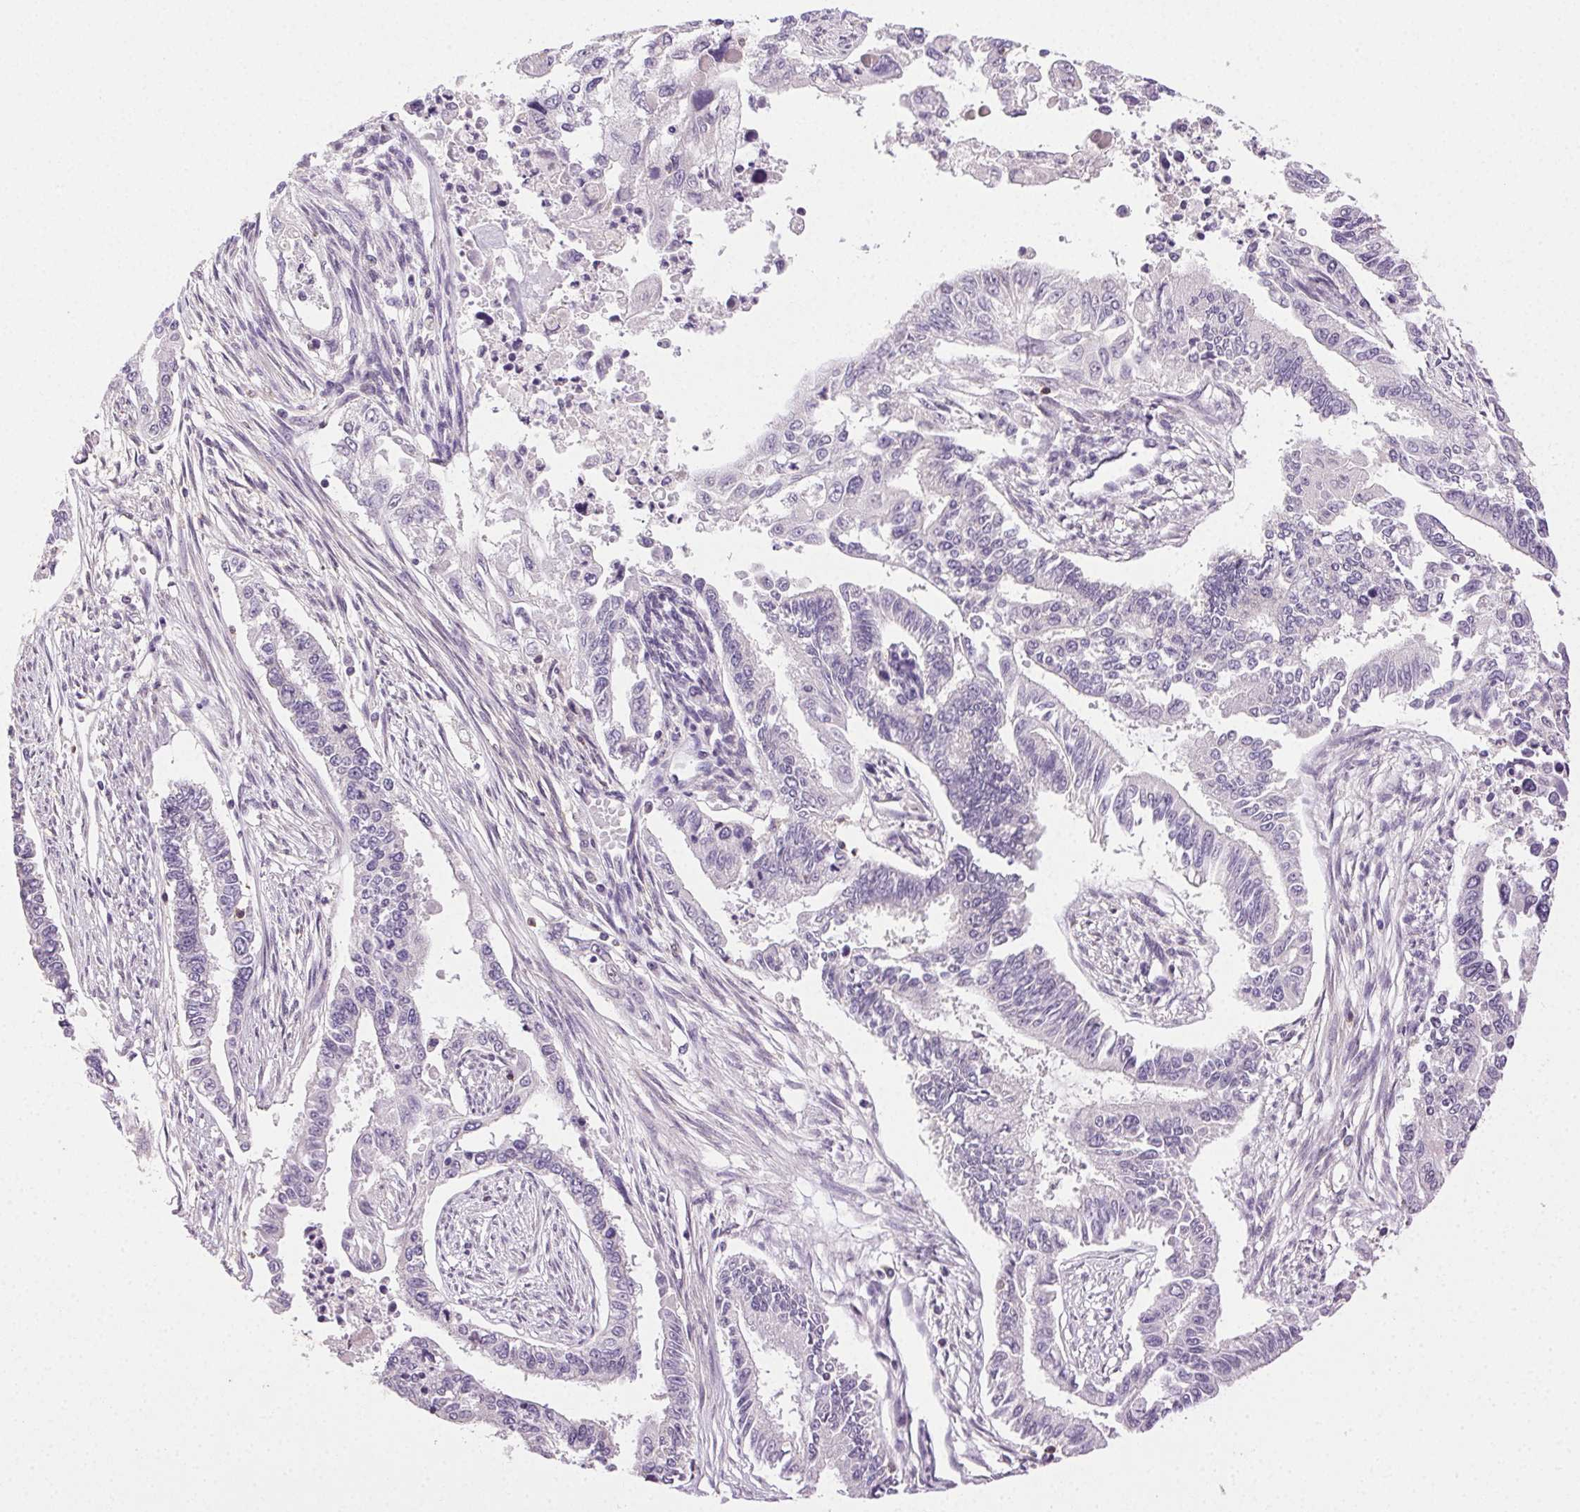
{"staining": {"intensity": "negative", "quantity": "none", "location": "none"}, "tissue": "endometrial cancer", "cell_type": "Tumor cells", "image_type": "cancer", "snomed": [{"axis": "morphology", "description": "Adenocarcinoma, NOS"}, {"axis": "topography", "description": "Uterus"}], "caption": "Endometrial cancer stained for a protein using immunohistochemistry reveals no expression tumor cells.", "gene": "AKAP5", "patient": {"sex": "female", "age": 59}}